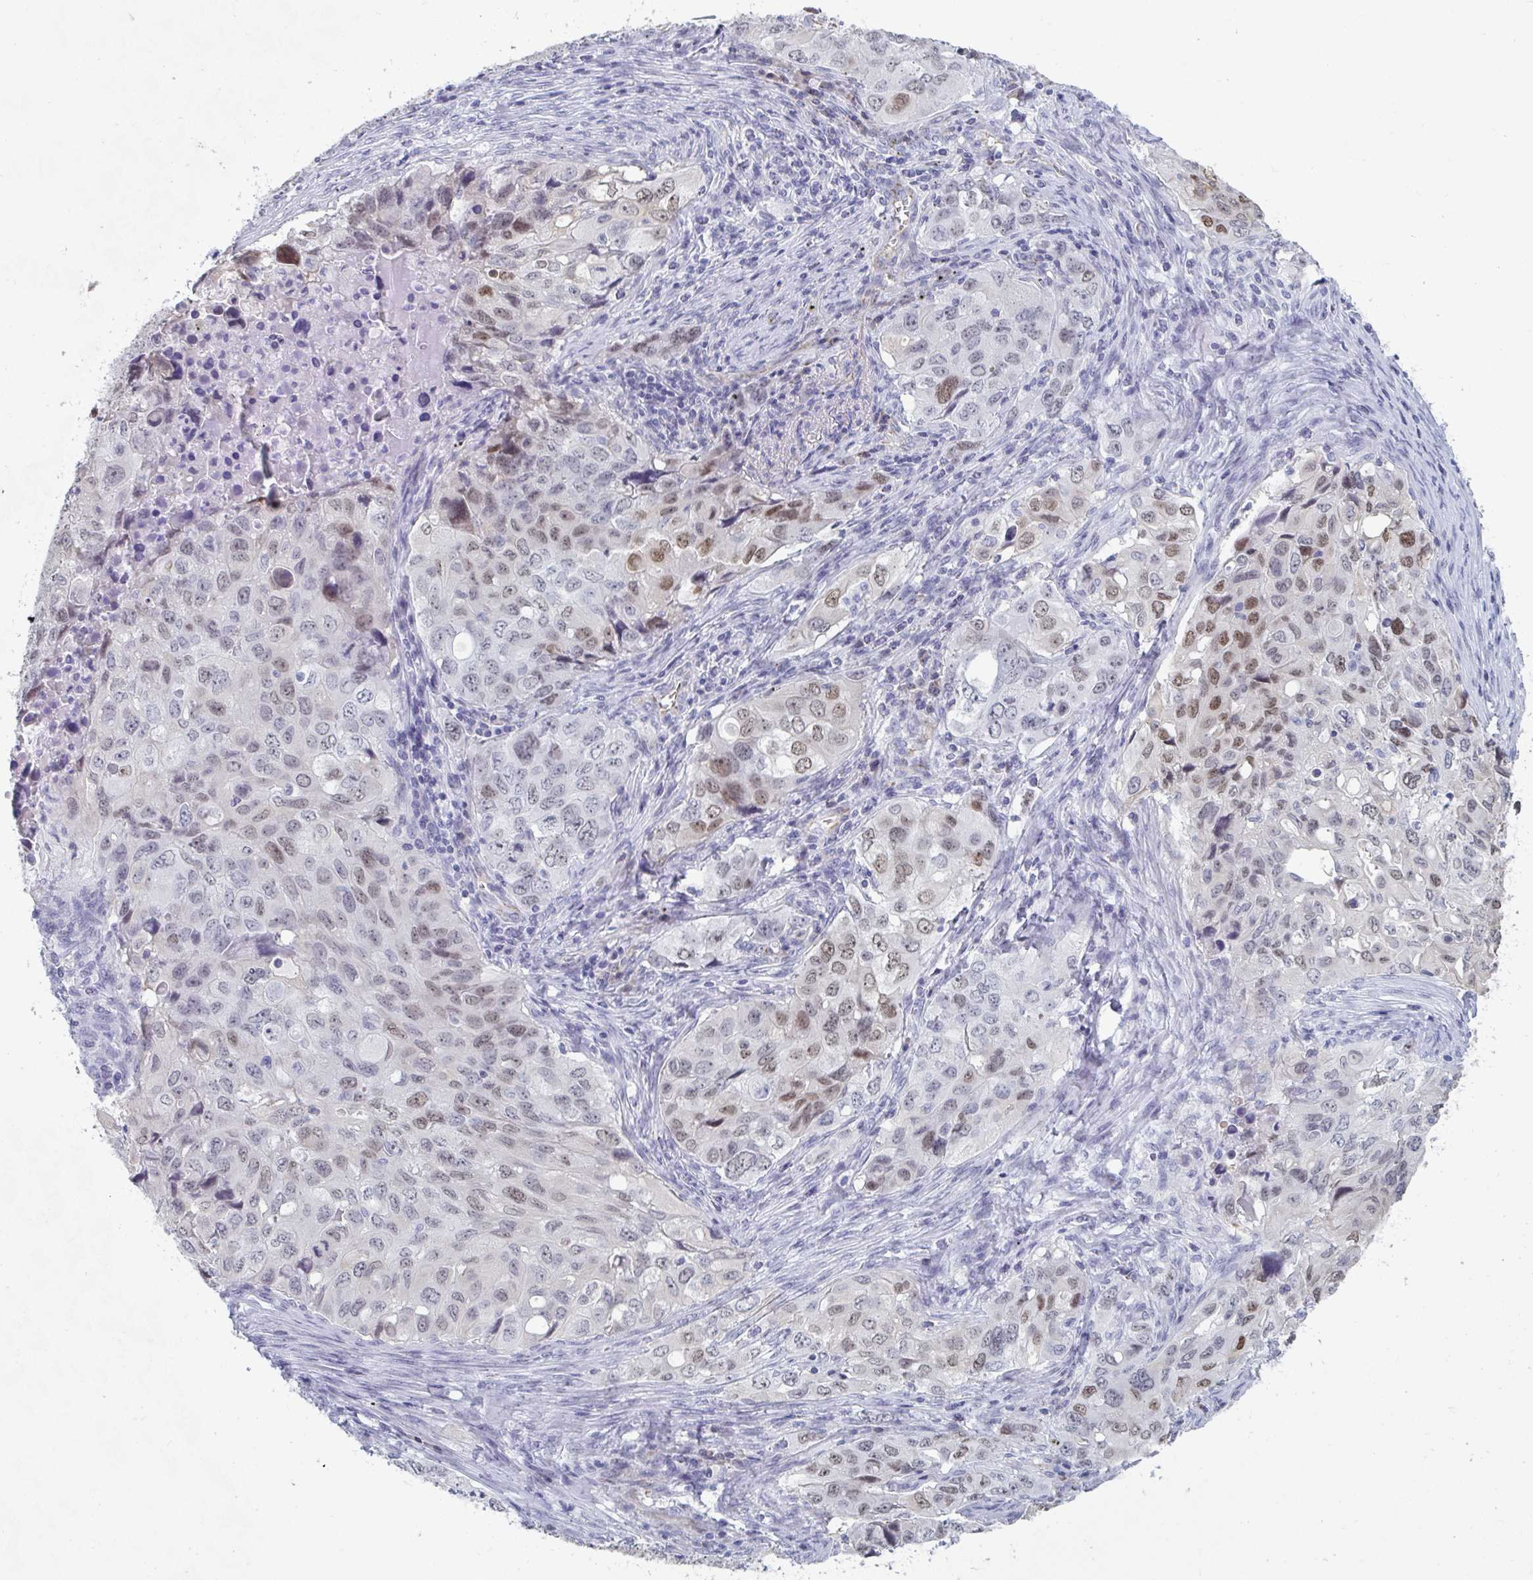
{"staining": {"intensity": "moderate", "quantity": "25%-75%", "location": "nuclear"}, "tissue": "lung cancer", "cell_type": "Tumor cells", "image_type": "cancer", "snomed": [{"axis": "morphology", "description": "Adenocarcinoma, NOS"}, {"axis": "morphology", "description": "Adenocarcinoma, metastatic, NOS"}, {"axis": "topography", "description": "Lymph node"}, {"axis": "topography", "description": "Lung"}], "caption": "Immunohistochemistry (DAB (3,3'-diaminobenzidine)) staining of human lung cancer displays moderate nuclear protein expression in approximately 25%-75% of tumor cells. (DAB IHC, brown staining for protein, blue staining for nuclei).", "gene": "FOXA1", "patient": {"sex": "female", "age": 42}}